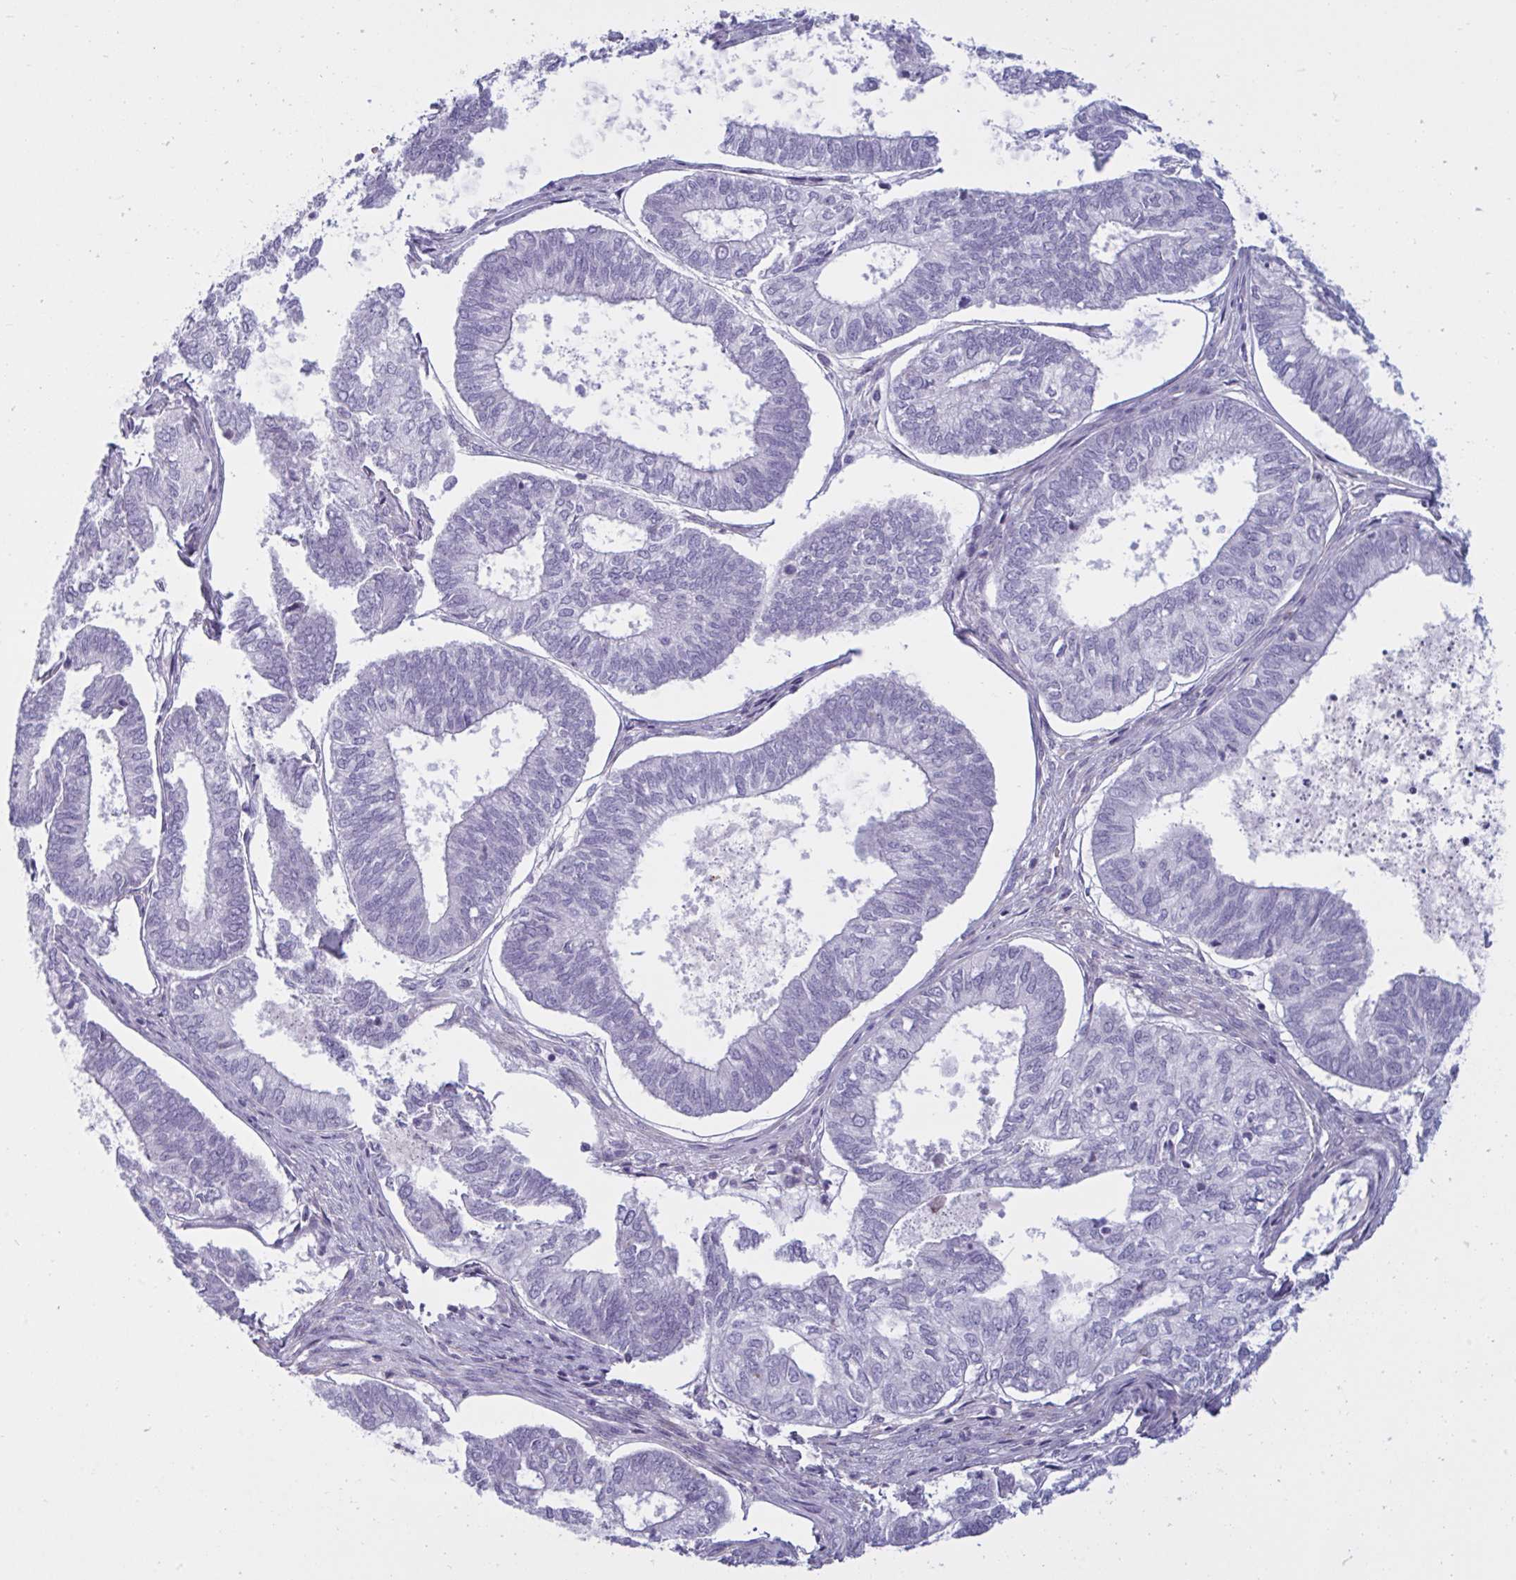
{"staining": {"intensity": "negative", "quantity": "none", "location": "none"}, "tissue": "ovarian cancer", "cell_type": "Tumor cells", "image_type": "cancer", "snomed": [{"axis": "morphology", "description": "Carcinoma, endometroid"}, {"axis": "topography", "description": "Ovary"}], "caption": "Immunohistochemistry (IHC) of ovarian cancer (endometroid carcinoma) displays no positivity in tumor cells.", "gene": "OR1L3", "patient": {"sex": "female", "age": 64}}